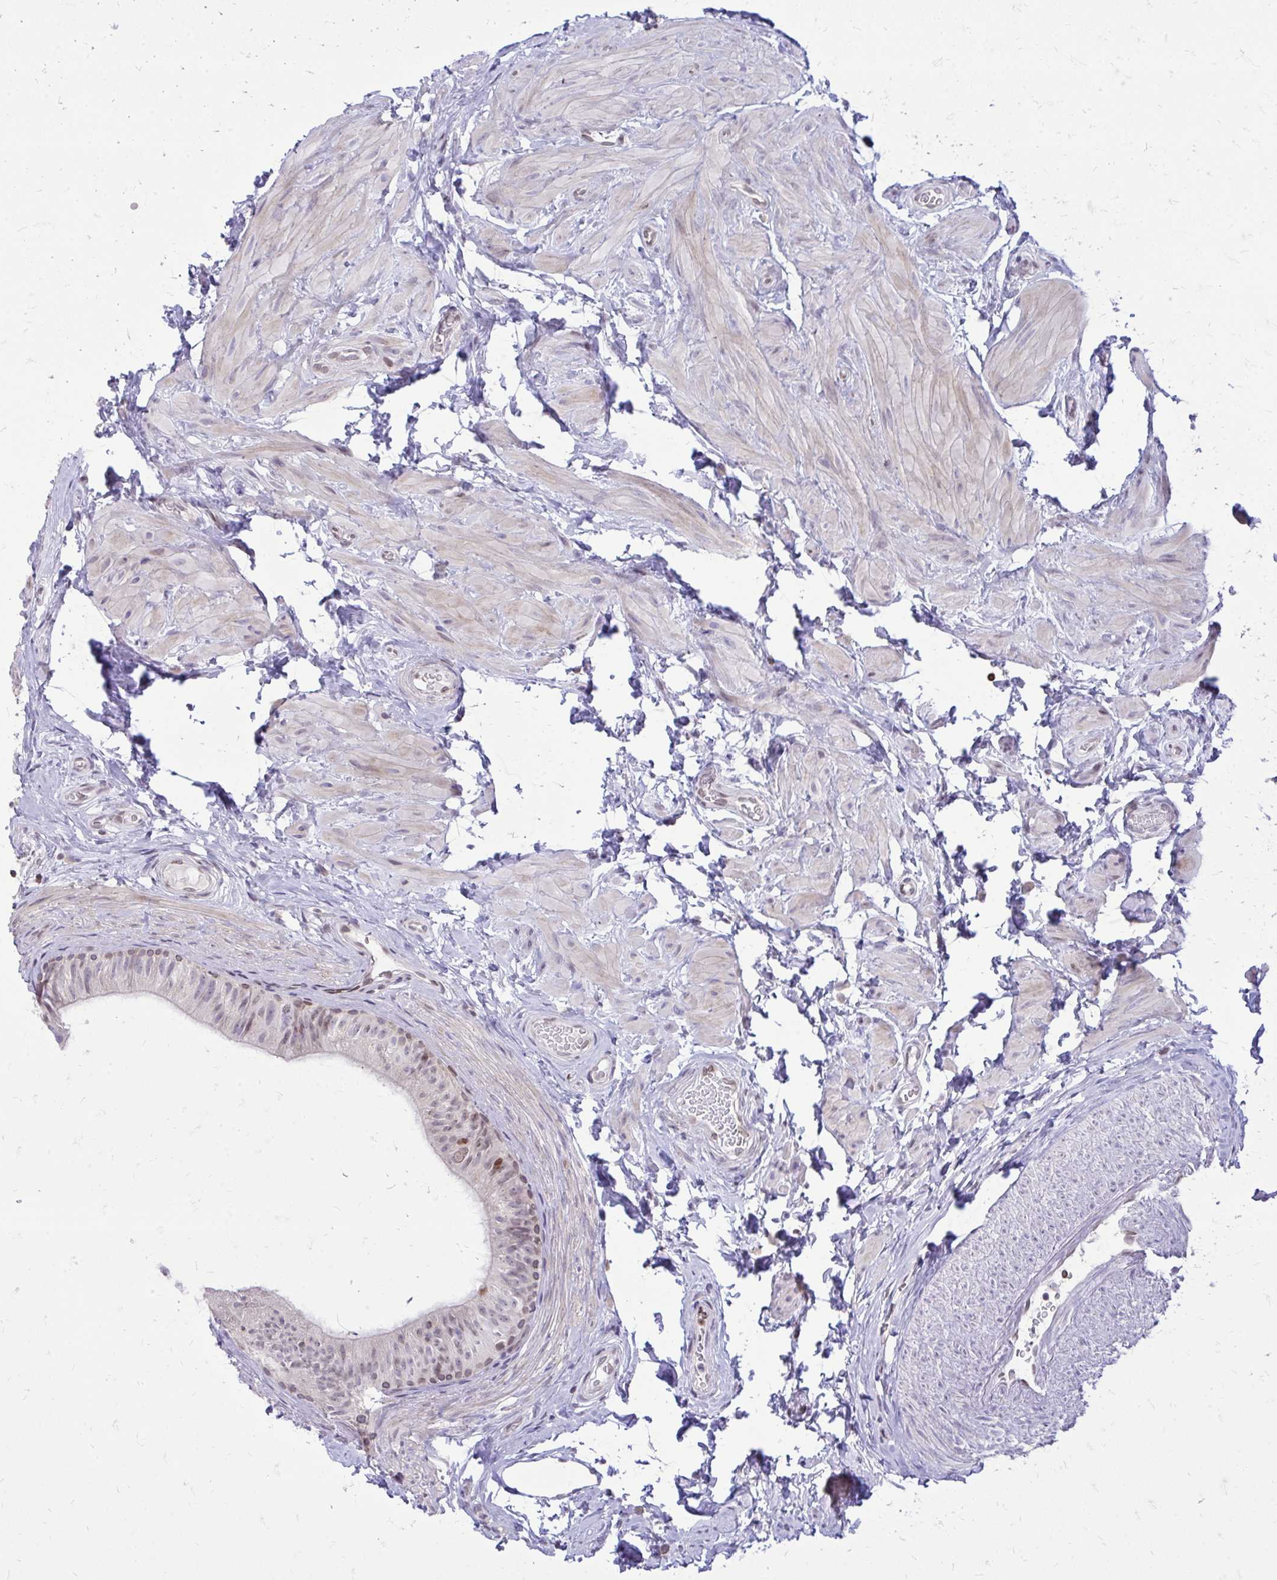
{"staining": {"intensity": "moderate", "quantity": "<25%", "location": "cytoplasmic/membranous,nuclear"}, "tissue": "epididymis", "cell_type": "Glandular cells", "image_type": "normal", "snomed": [{"axis": "morphology", "description": "Normal tissue, NOS"}, {"axis": "topography", "description": "Epididymis, spermatic cord, NOS"}, {"axis": "topography", "description": "Epididymis"}, {"axis": "topography", "description": "Peripheral nerve tissue"}], "caption": "Immunohistochemistry (IHC) image of unremarkable epididymis stained for a protein (brown), which exhibits low levels of moderate cytoplasmic/membranous,nuclear positivity in approximately <25% of glandular cells.", "gene": "RPS6KA2", "patient": {"sex": "male", "age": 29}}